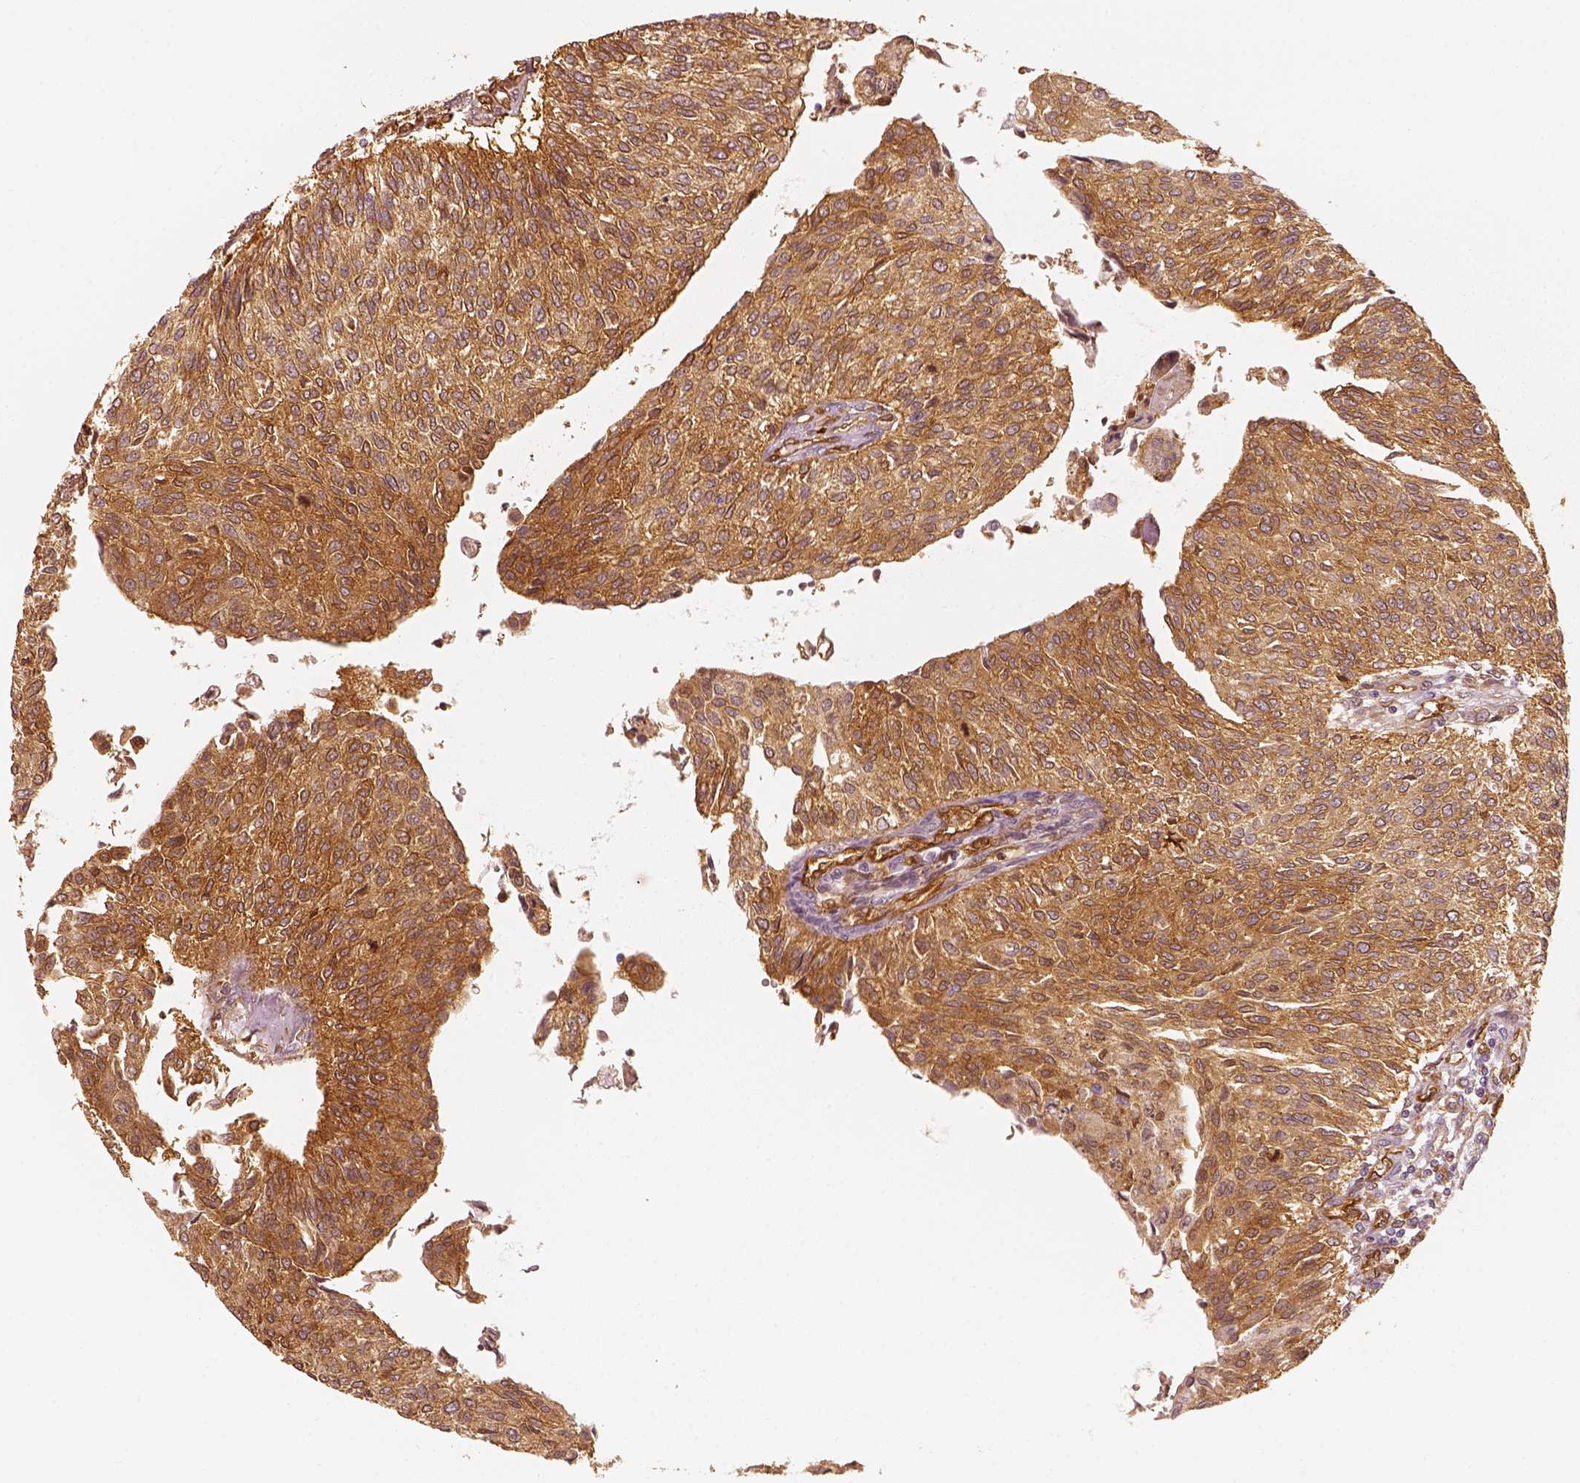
{"staining": {"intensity": "moderate", "quantity": ">75%", "location": "cytoplasmic/membranous"}, "tissue": "urothelial cancer", "cell_type": "Tumor cells", "image_type": "cancer", "snomed": [{"axis": "morphology", "description": "Urothelial carcinoma, NOS"}, {"axis": "topography", "description": "Urinary bladder"}], "caption": "Immunohistochemistry (DAB) staining of human transitional cell carcinoma demonstrates moderate cytoplasmic/membranous protein staining in about >75% of tumor cells.", "gene": "FSCN1", "patient": {"sex": "male", "age": 55}}